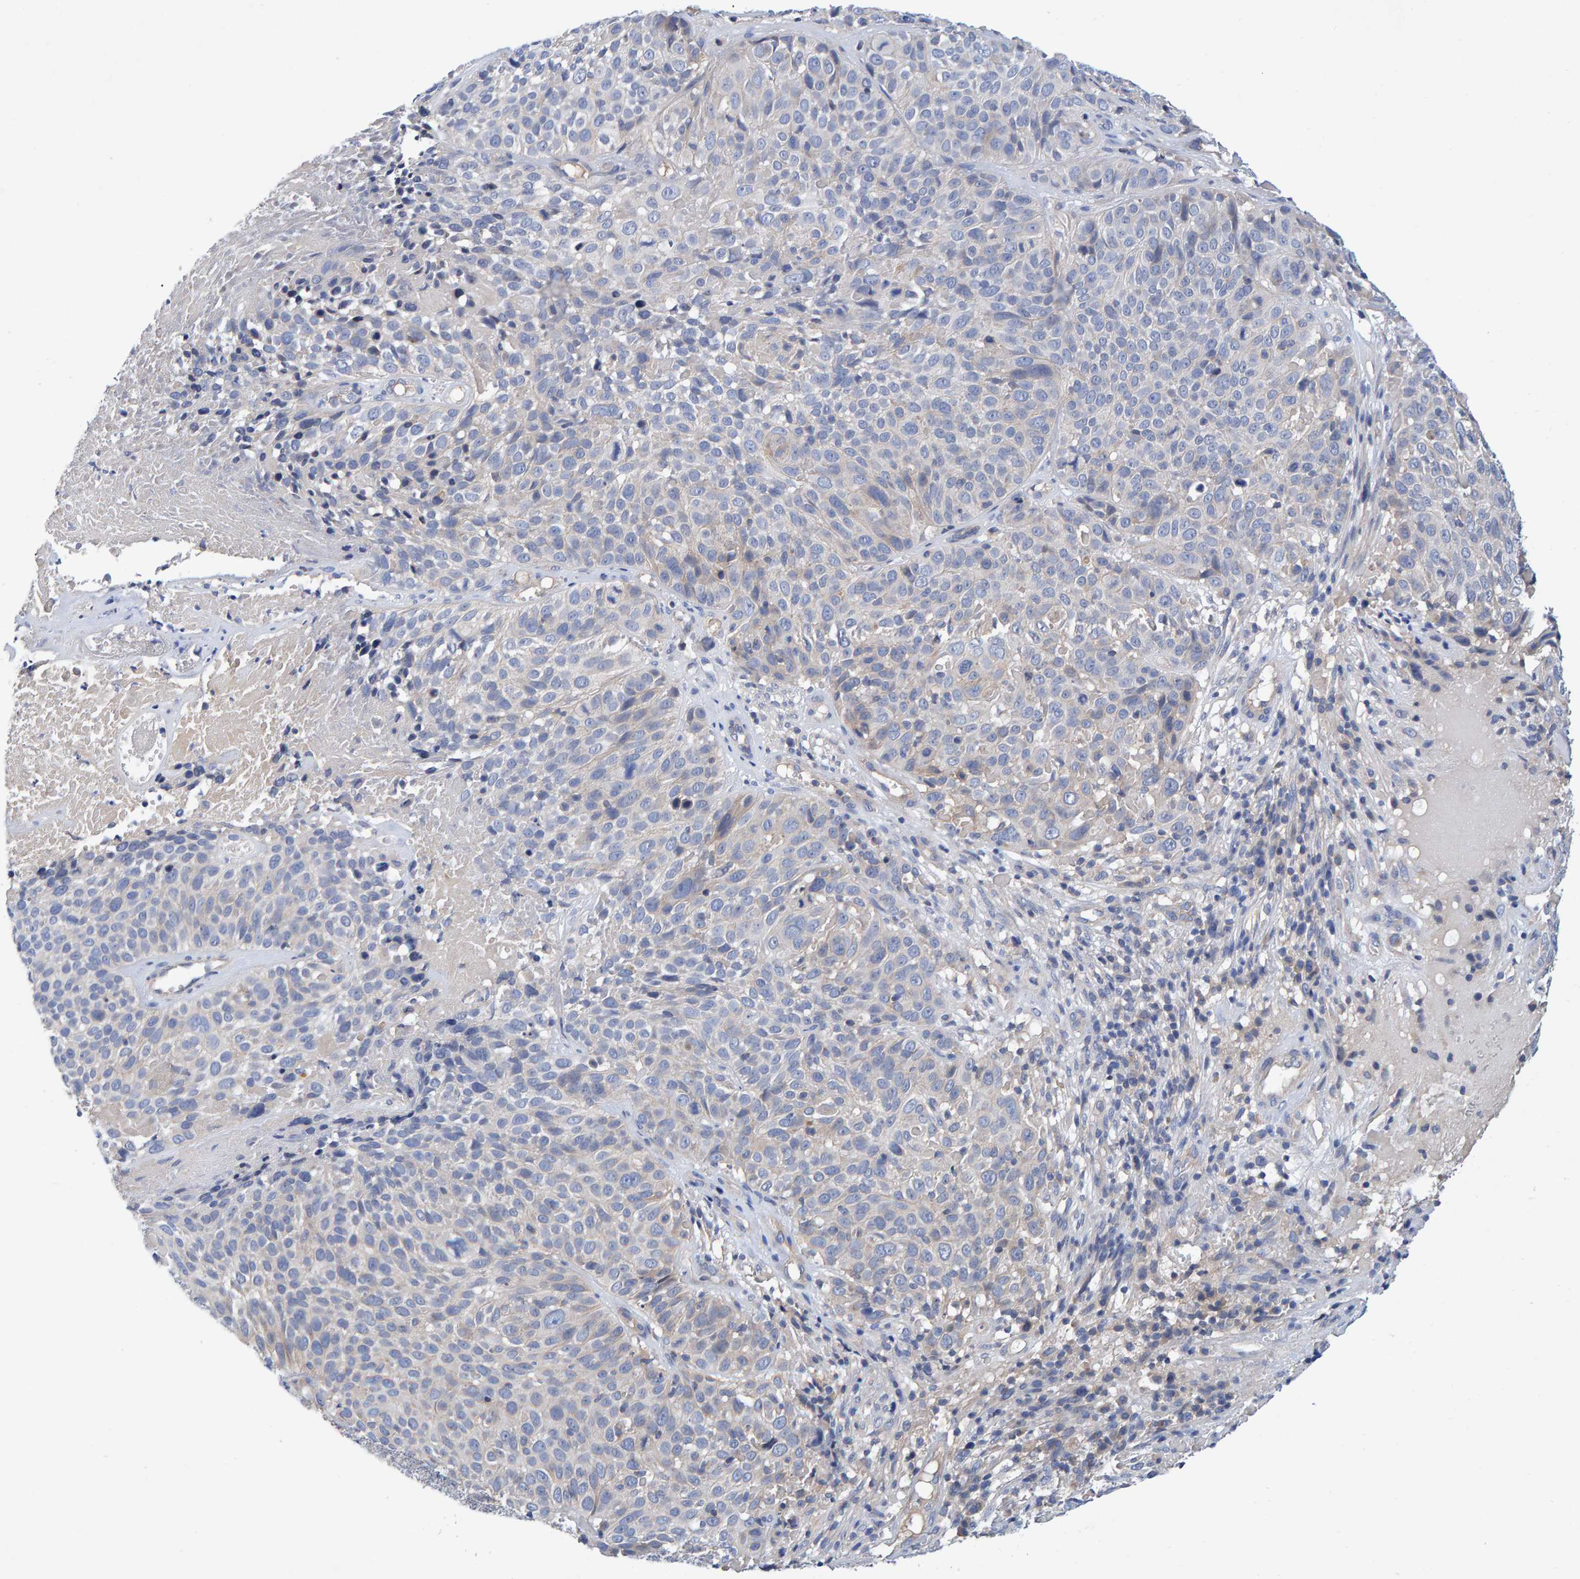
{"staining": {"intensity": "negative", "quantity": "none", "location": "none"}, "tissue": "cervical cancer", "cell_type": "Tumor cells", "image_type": "cancer", "snomed": [{"axis": "morphology", "description": "Squamous cell carcinoma, NOS"}, {"axis": "topography", "description": "Cervix"}], "caption": "Immunohistochemistry photomicrograph of cervical squamous cell carcinoma stained for a protein (brown), which displays no staining in tumor cells.", "gene": "EFR3A", "patient": {"sex": "female", "age": 74}}